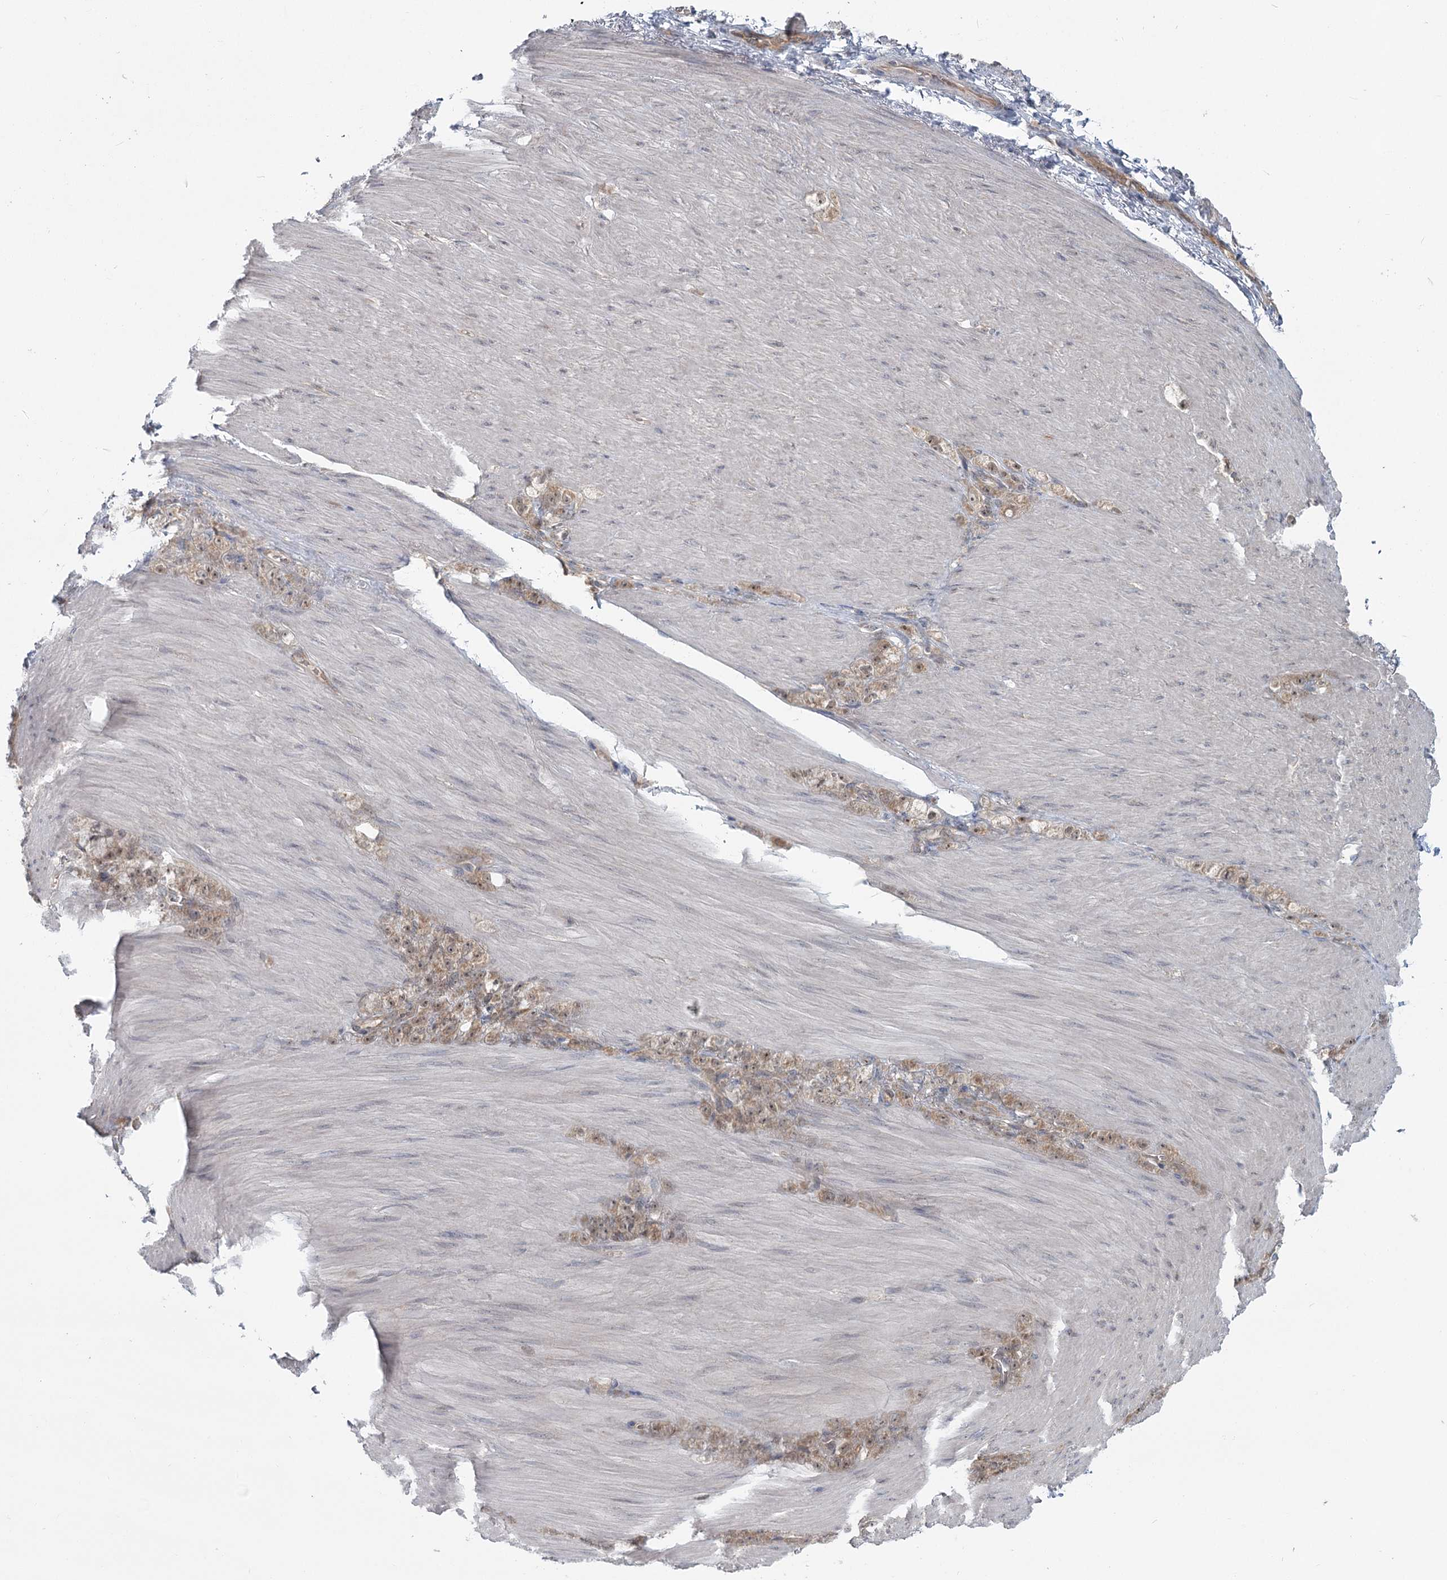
{"staining": {"intensity": "weak", "quantity": ">75%", "location": "cytoplasmic/membranous,nuclear"}, "tissue": "stomach cancer", "cell_type": "Tumor cells", "image_type": "cancer", "snomed": [{"axis": "morphology", "description": "Normal tissue, NOS"}, {"axis": "morphology", "description": "Adenocarcinoma, NOS"}, {"axis": "topography", "description": "Stomach"}], "caption": "Immunohistochemical staining of stomach cancer displays low levels of weak cytoplasmic/membranous and nuclear protein expression in about >75% of tumor cells.", "gene": "THNSL1", "patient": {"sex": "male", "age": 82}}